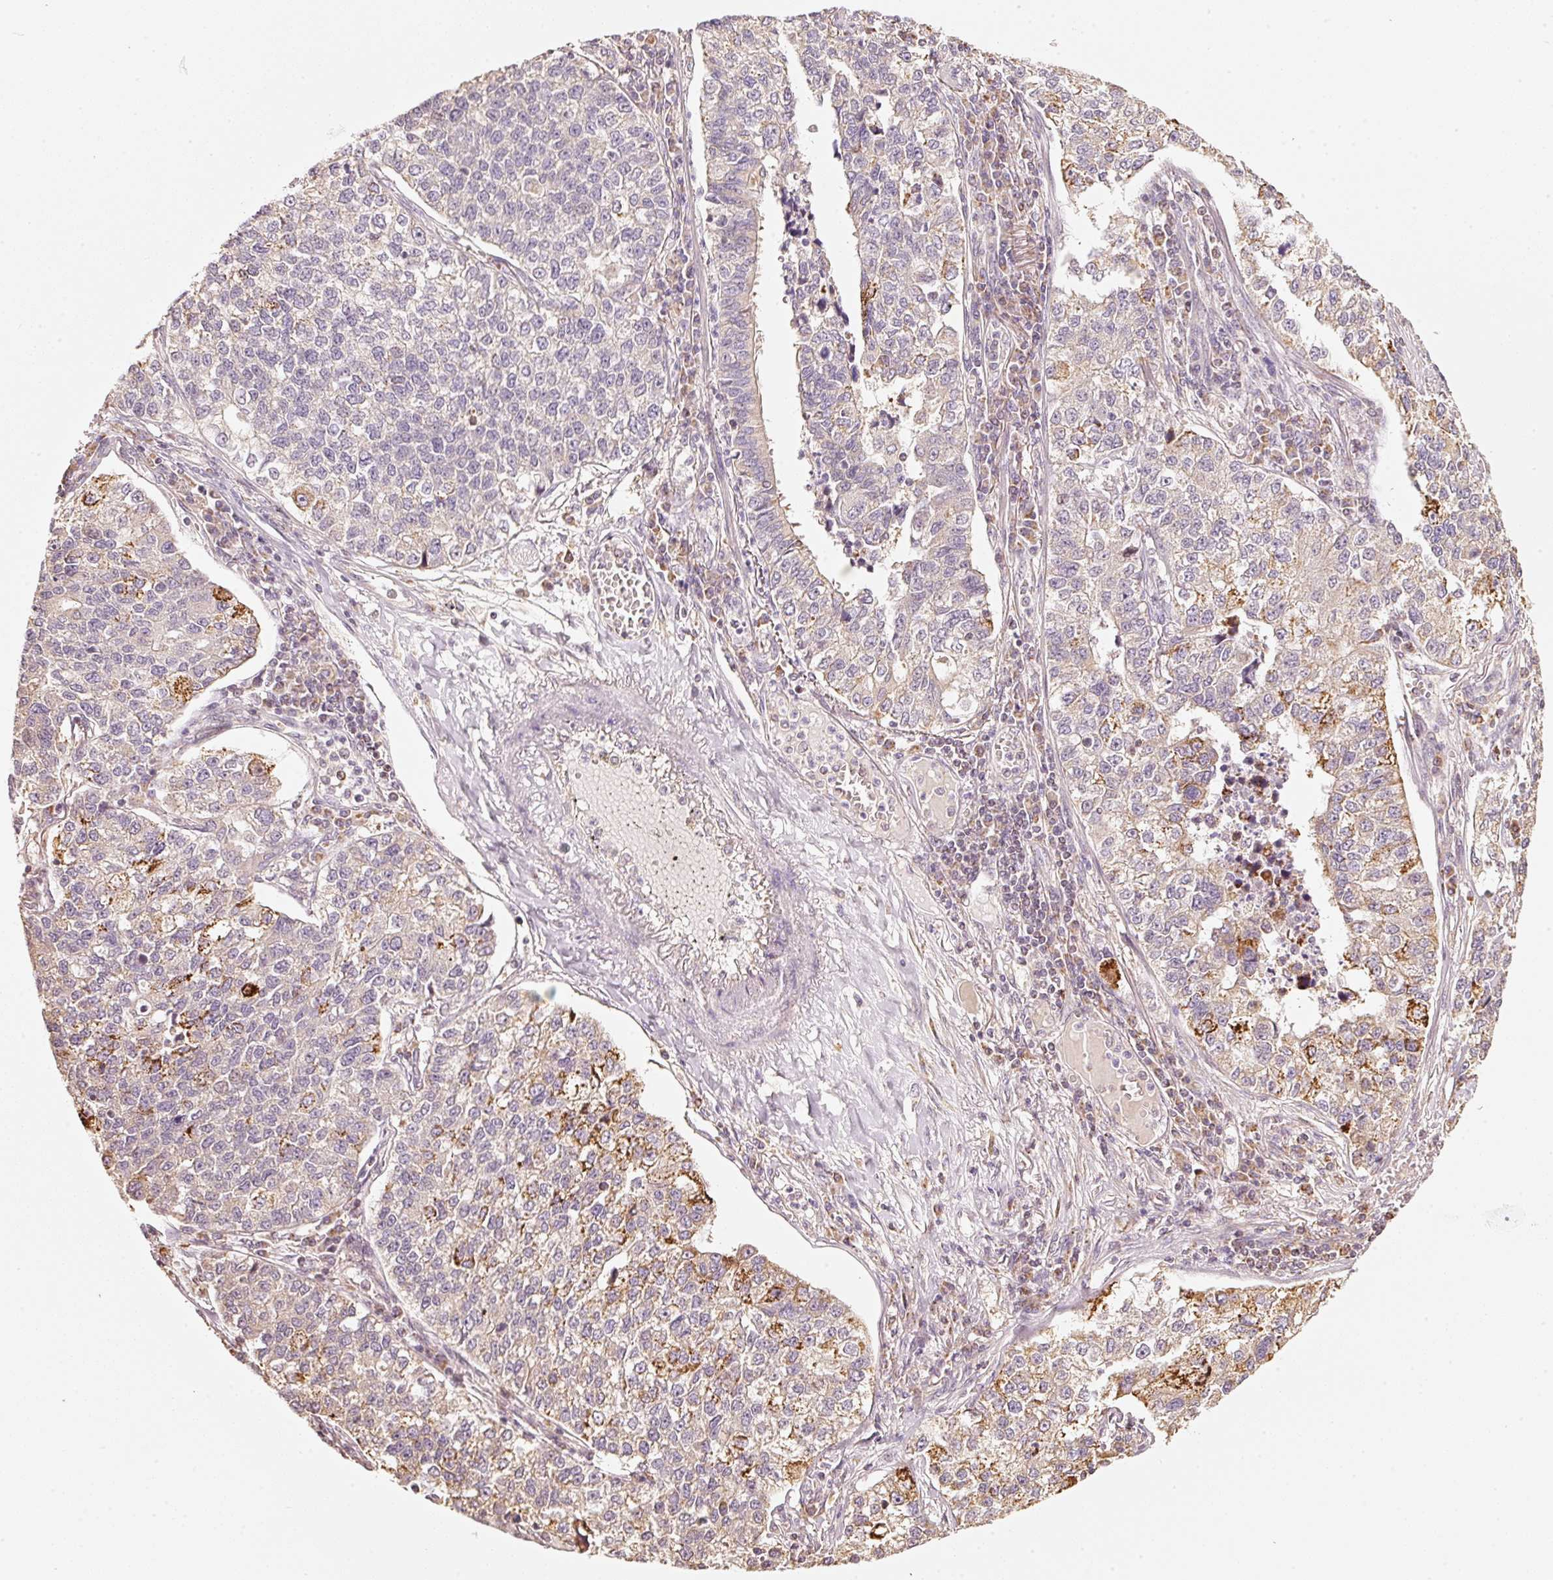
{"staining": {"intensity": "moderate", "quantity": "<25%", "location": "cytoplasmic/membranous"}, "tissue": "lung cancer", "cell_type": "Tumor cells", "image_type": "cancer", "snomed": [{"axis": "morphology", "description": "Adenocarcinoma, NOS"}, {"axis": "topography", "description": "Lung"}], "caption": "About <25% of tumor cells in human lung cancer (adenocarcinoma) show moderate cytoplasmic/membranous protein staining as visualized by brown immunohistochemical staining.", "gene": "RAB35", "patient": {"sex": "male", "age": 49}}